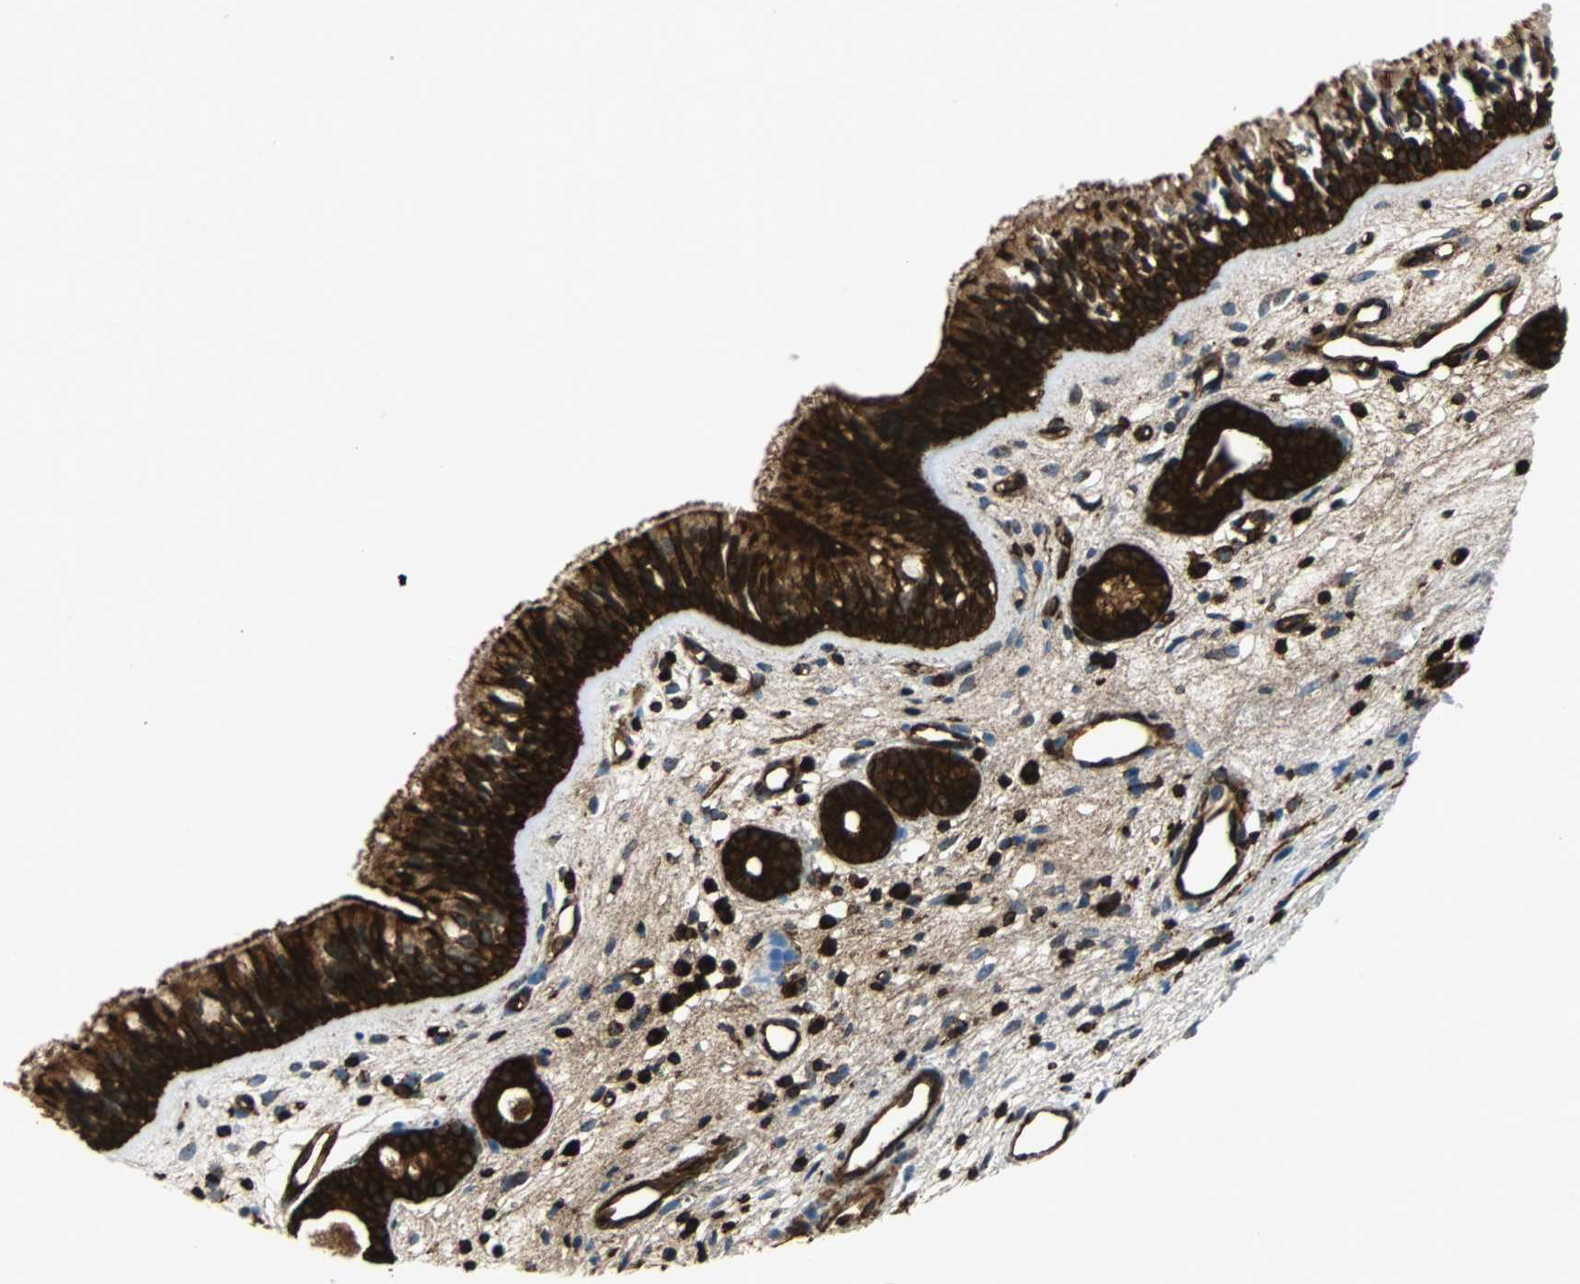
{"staining": {"intensity": "strong", "quantity": ">75%", "location": "cytoplasmic/membranous"}, "tissue": "nasopharynx", "cell_type": "Respiratory epithelial cells", "image_type": "normal", "snomed": [{"axis": "morphology", "description": "Normal tissue, NOS"}, {"axis": "topography", "description": "Nasopharynx"}], "caption": "This is a micrograph of immunohistochemistry (IHC) staining of unremarkable nasopharynx, which shows strong staining in the cytoplasmic/membranous of respiratory epithelial cells.", "gene": "TUBA4A", "patient": {"sex": "female", "age": 78}}